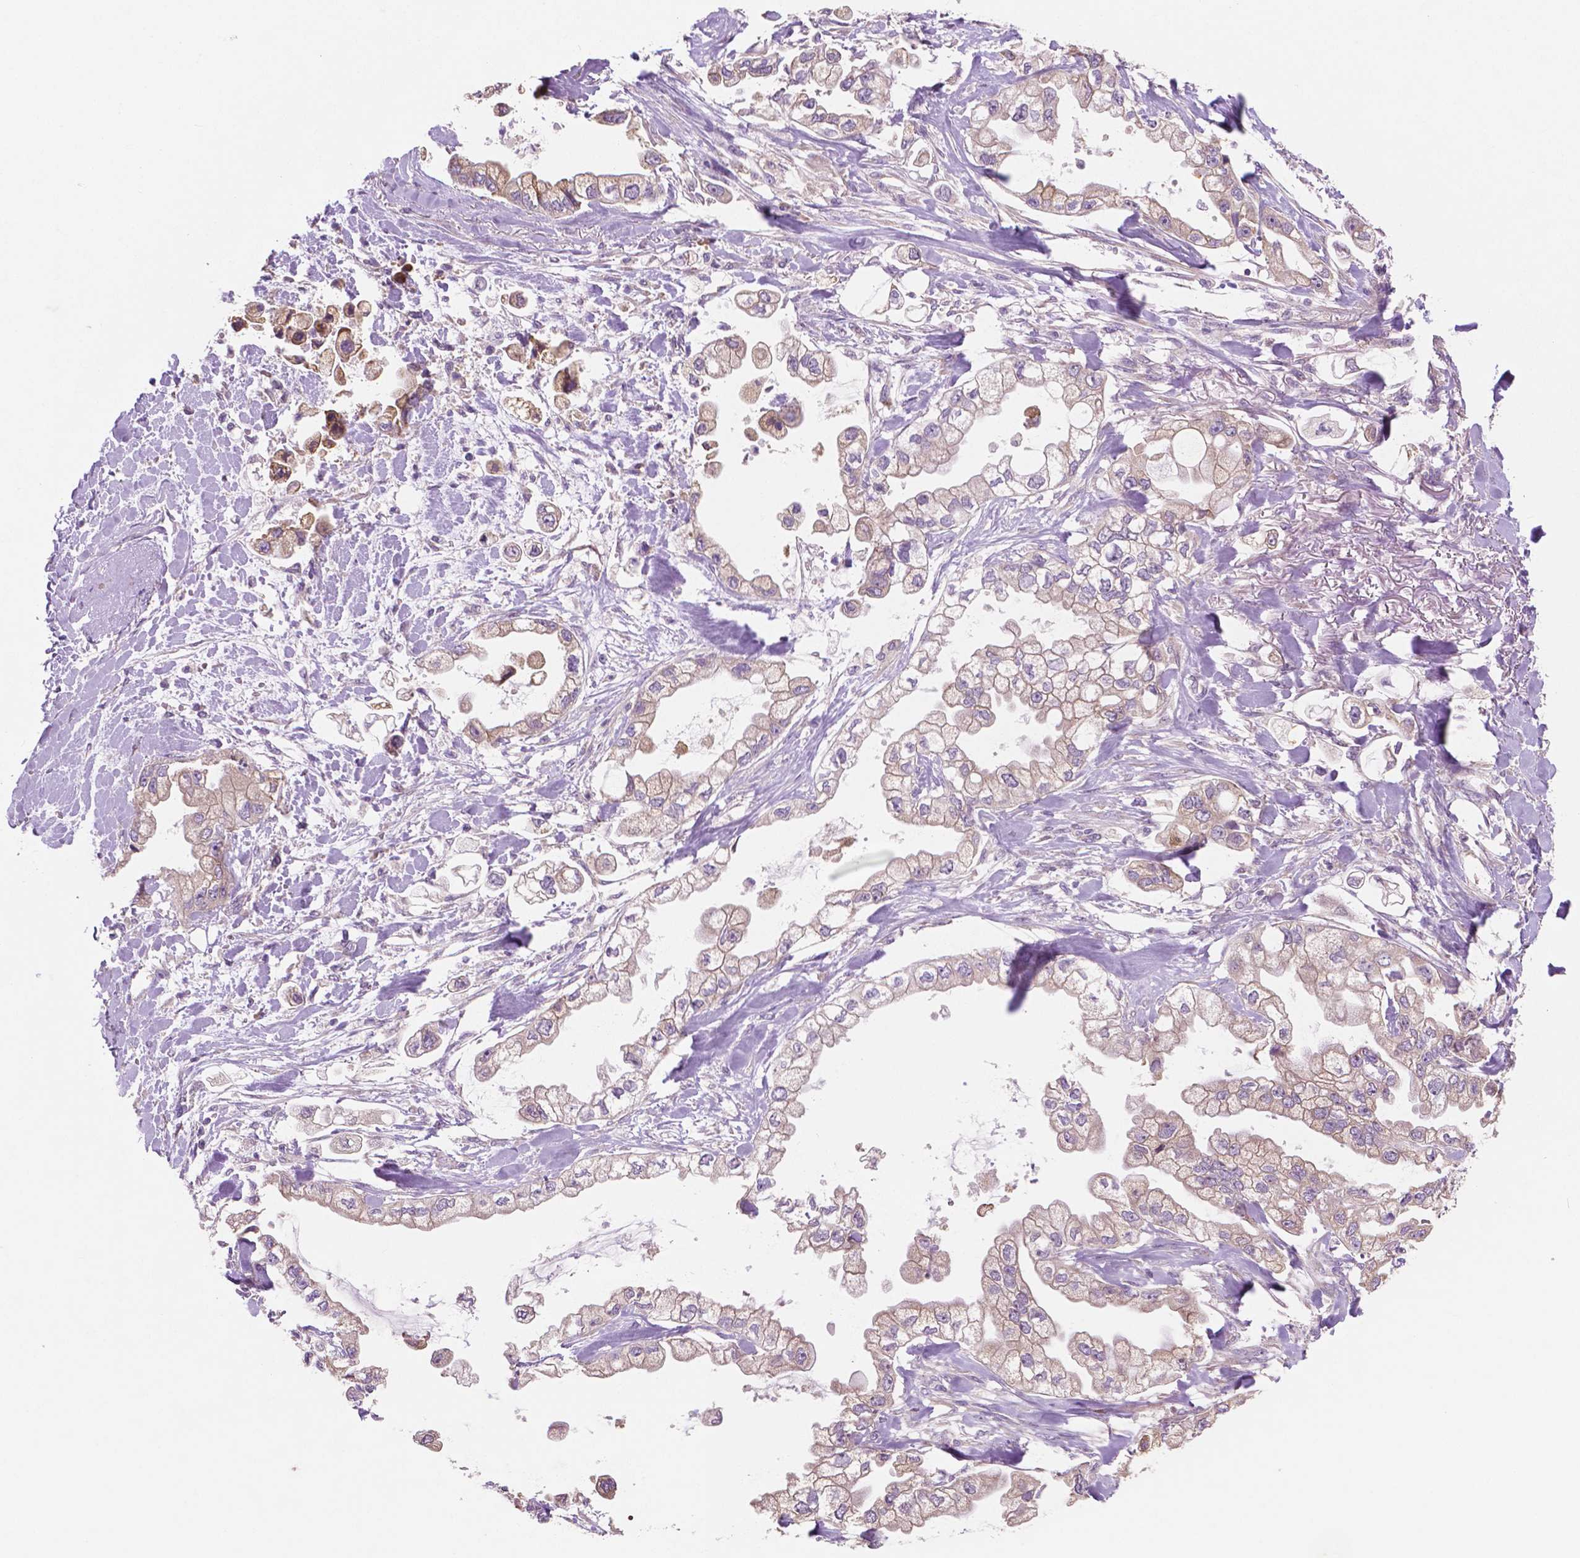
{"staining": {"intensity": "weak", "quantity": "25%-75%", "location": "cytoplasmic/membranous"}, "tissue": "stomach cancer", "cell_type": "Tumor cells", "image_type": "cancer", "snomed": [{"axis": "morphology", "description": "Adenocarcinoma, NOS"}, {"axis": "topography", "description": "Stomach"}], "caption": "Immunohistochemistry (IHC) histopathology image of stomach cancer stained for a protein (brown), which shows low levels of weak cytoplasmic/membranous expression in about 25%-75% of tumor cells.", "gene": "LRP1B", "patient": {"sex": "male", "age": 62}}